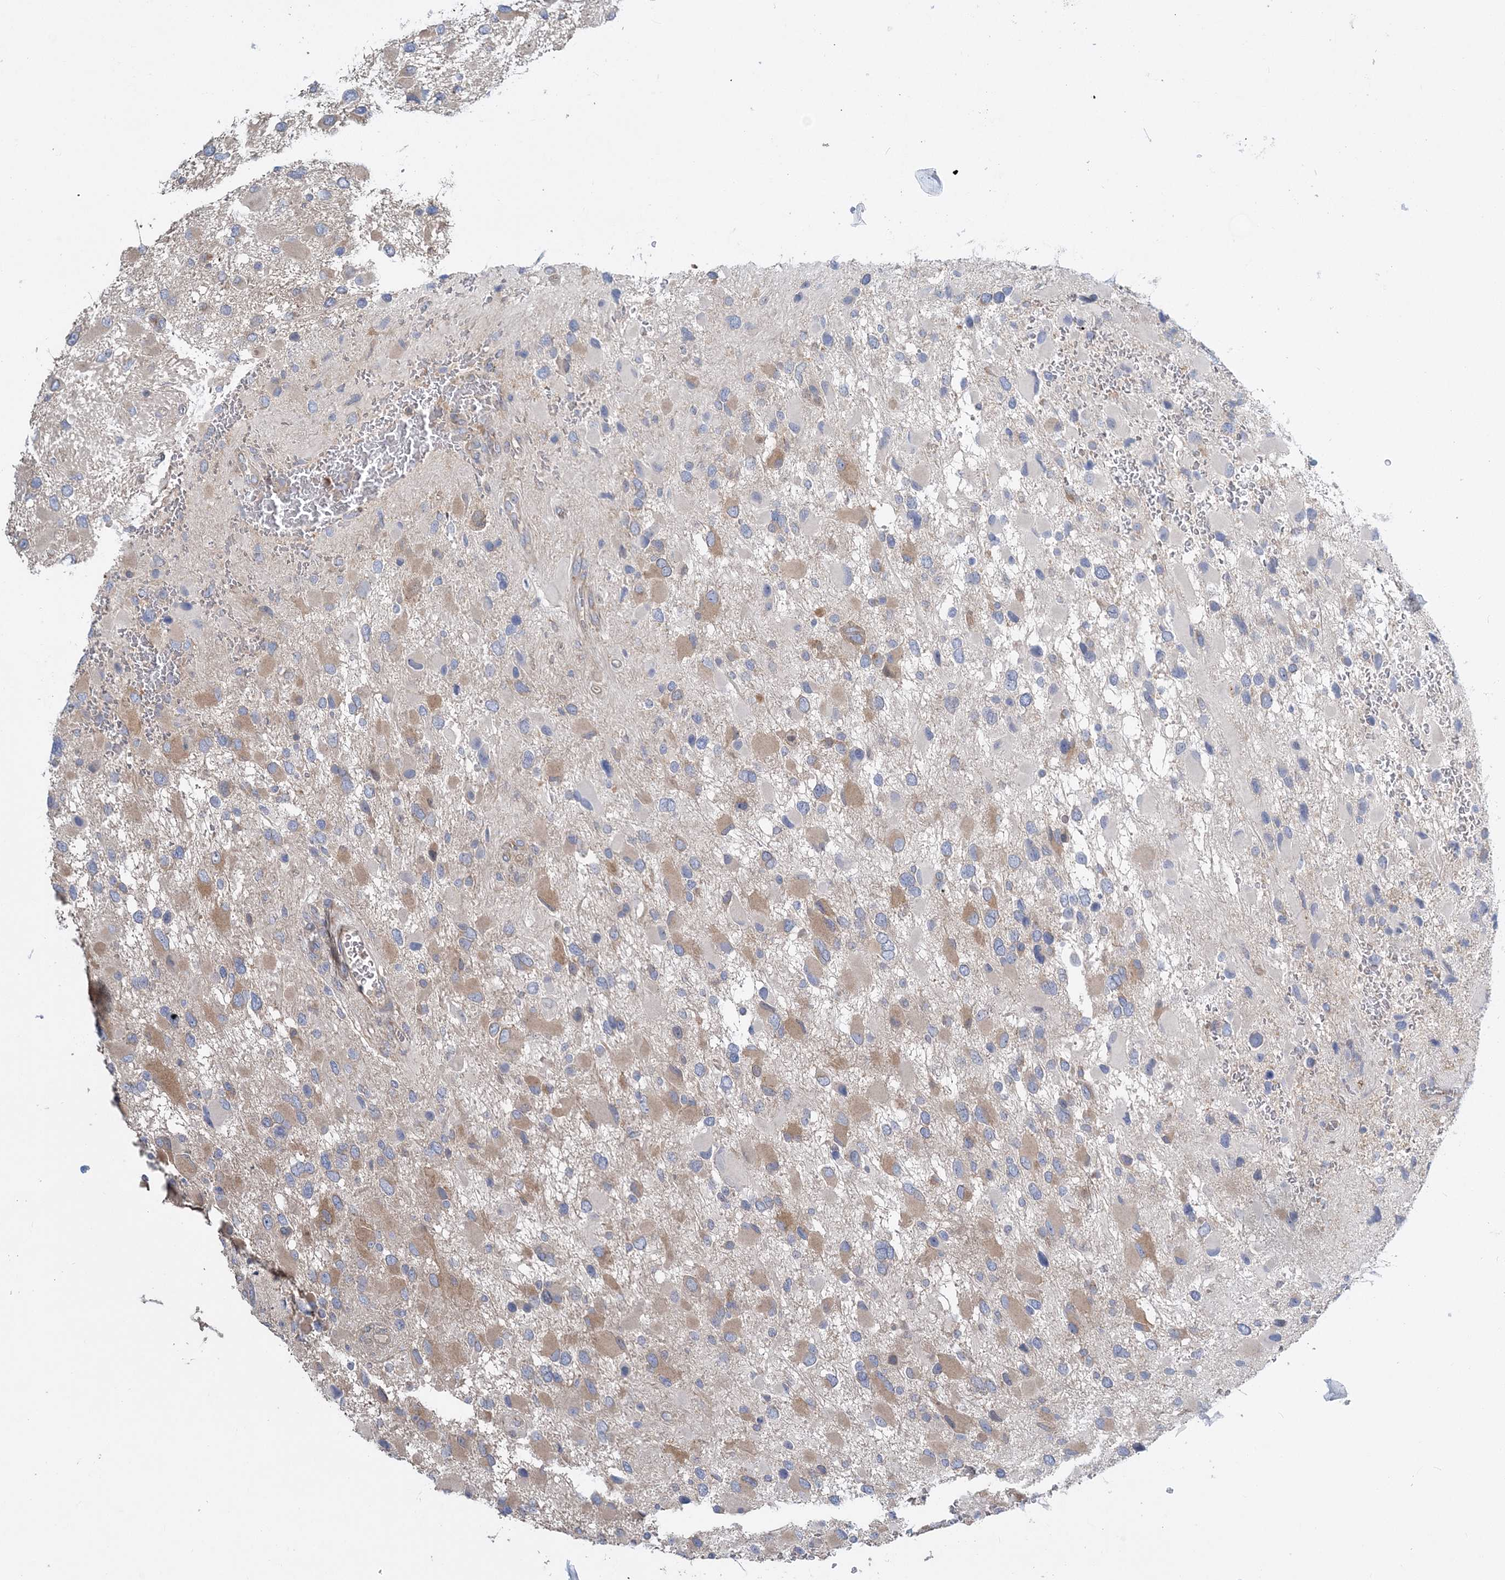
{"staining": {"intensity": "weak", "quantity": ">75%", "location": "cytoplasmic/membranous"}, "tissue": "glioma", "cell_type": "Tumor cells", "image_type": "cancer", "snomed": [{"axis": "morphology", "description": "Glioma, malignant, High grade"}, {"axis": "topography", "description": "Brain"}], "caption": "The immunohistochemical stain shows weak cytoplasmic/membranous positivity in tumor cells of malignant glioma (high-grade) tissue.", "gene": "FAM114A2", "patient": {"sex": "male", "age": 53}}